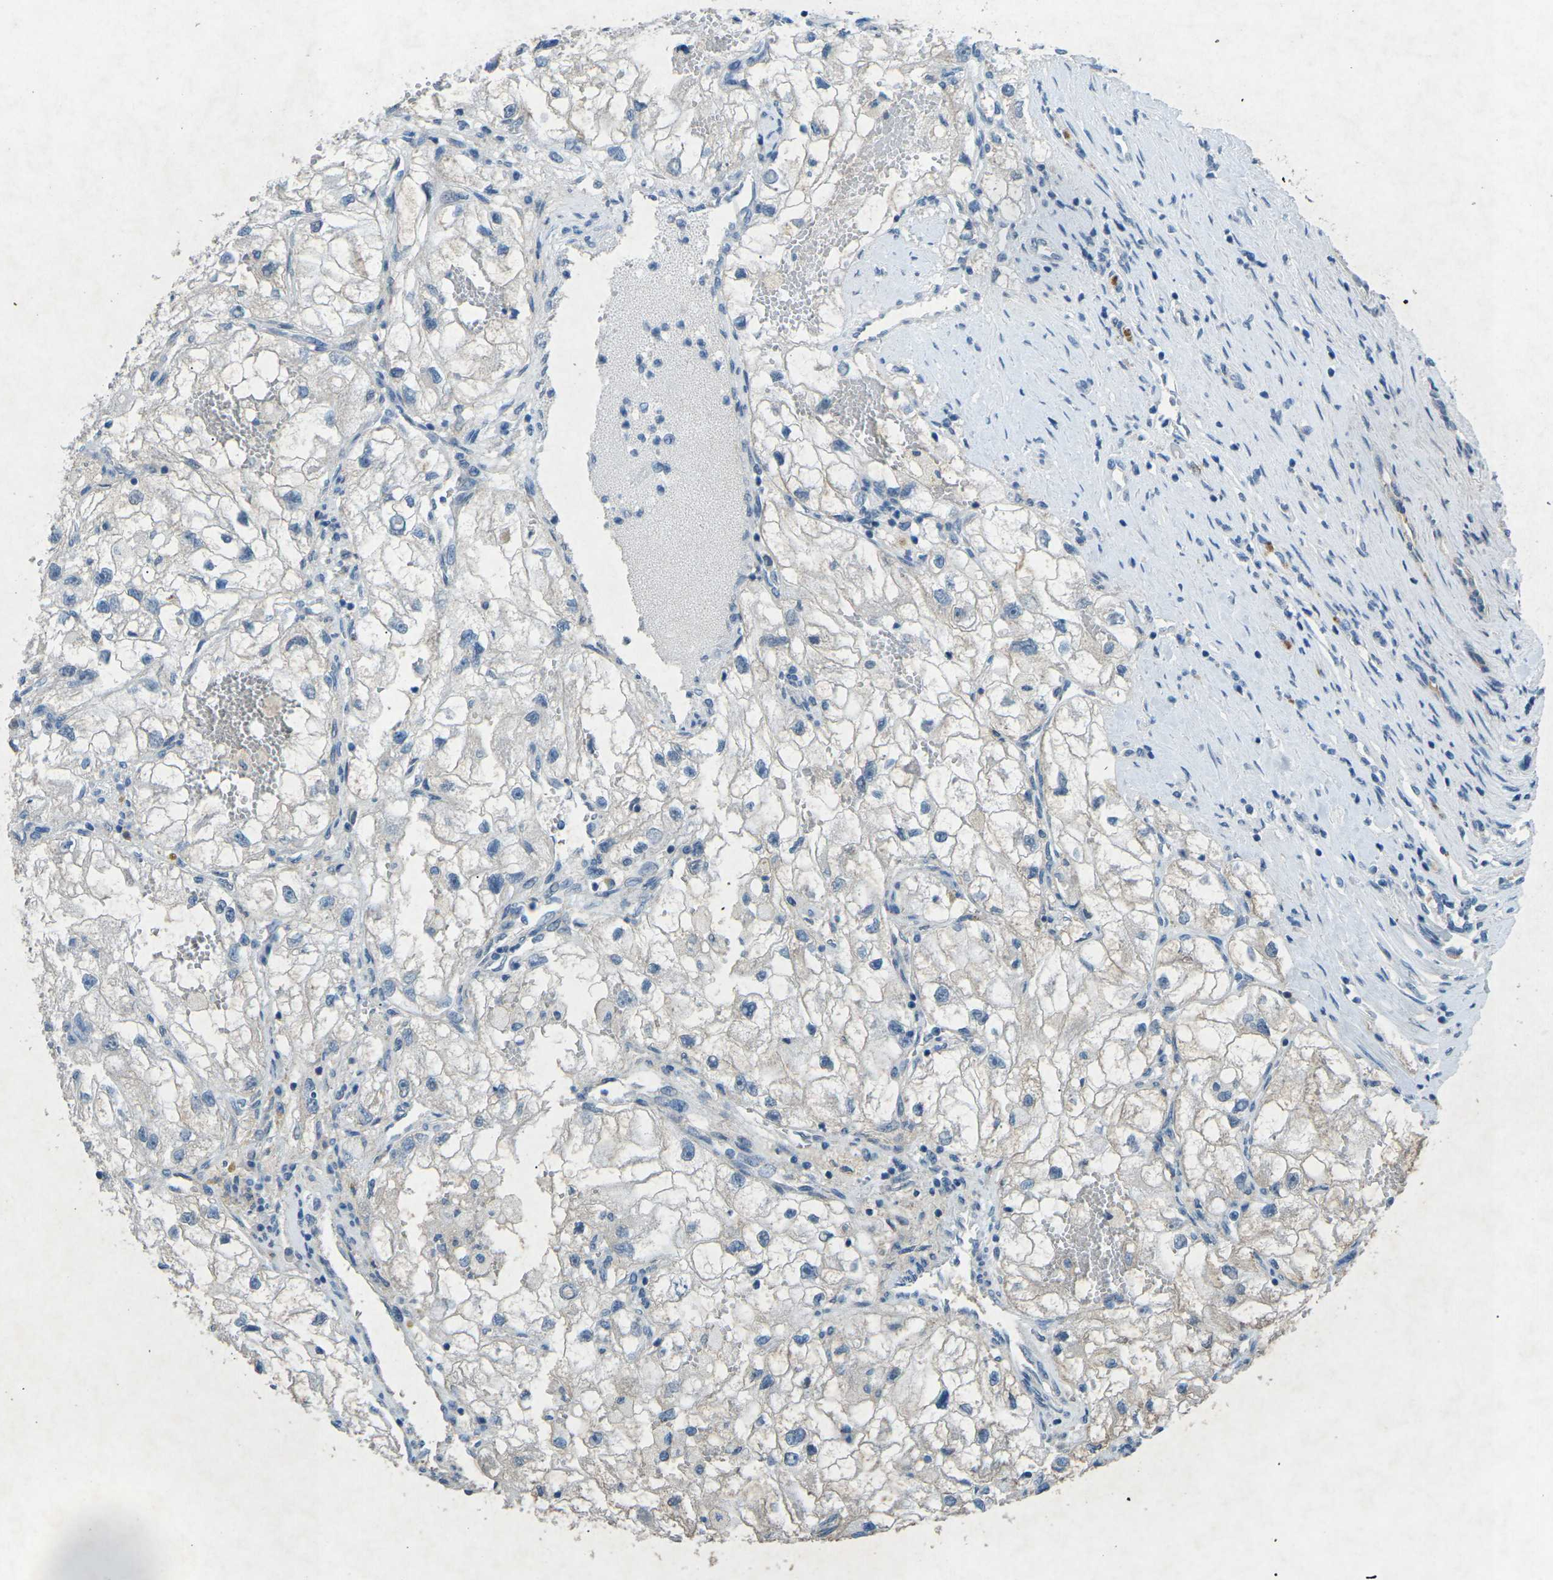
{"staining": {"intensity": "negative", "quantity": "none", "location": "none"}, "tissue": "renal cancer", "cell_type": "Tumor cells", "image_type": "cancer", "snomed": [{"axis": "morphology", "description": "Adenocarcinoma, NOS"}, {"axis": "topography", "description": "Kidney"}], "caption": "An IHC histopathology image of renal cancer (adenocarcinoma) is shown. There is no staining in tumor cells of renal cancer (adenocarcinoma).", "gene": "A1BG", "patient": {"sex": "female", "age": 70}}